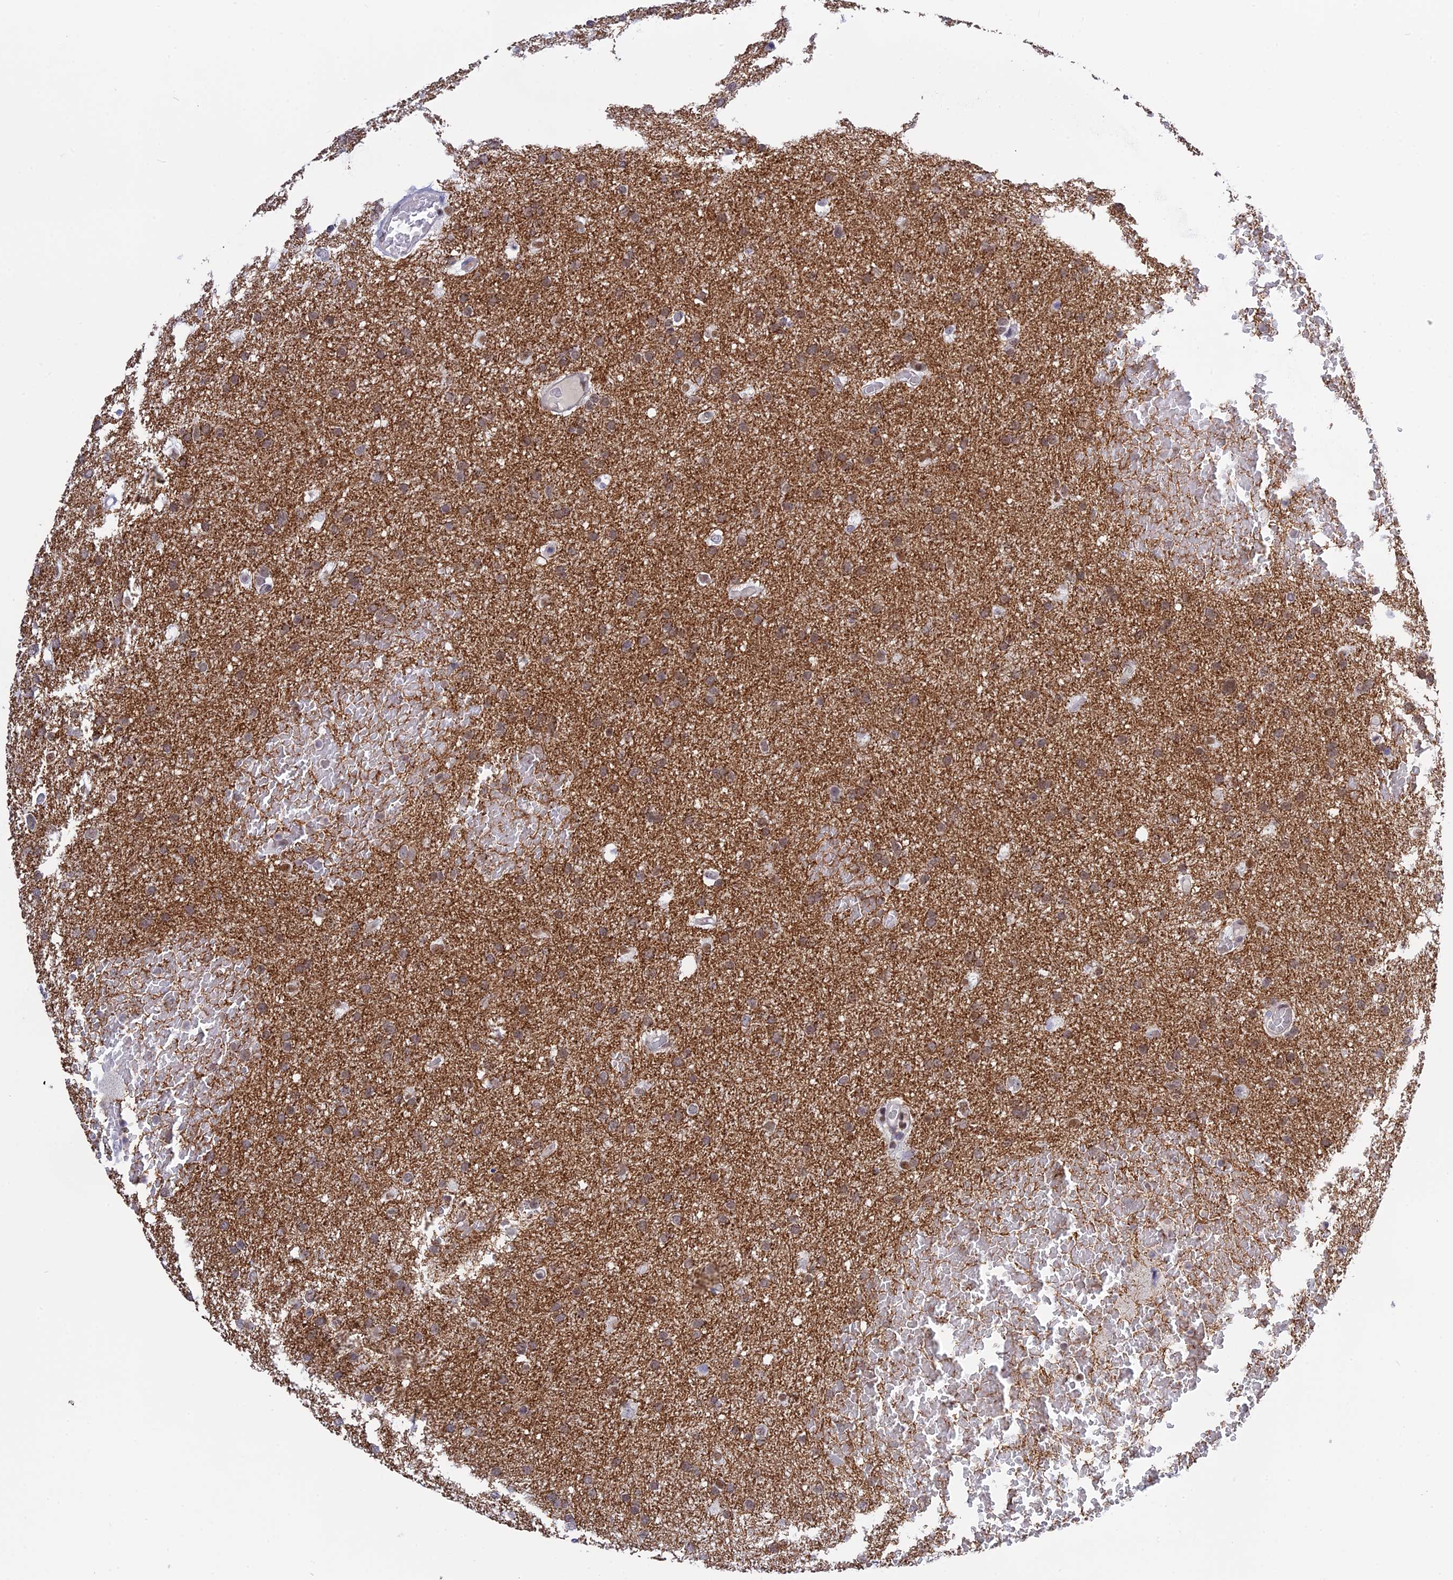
{"staining": {"intensity": "moderate", "quantity": "25%-75%", "location": "cytoplasmic/membranous,nuclear"}, "tissue": "glioma", "cell_type": "Tumor cells", "image_type": "cancer", "snomed": [{"axis": "morphology", "description": "Glioma, malignant, High grade"}, {"axis": "topography", "description": "Cerebral cortex"}], "caption": "There is medium levels of moderate cytoplasmic/membranous and nuclear staining in tumor cells of malignant glioma (high-grade), as demonstrated by immunohistochemical staining (brown color).", "gene": "TCEA1", "patient": {"sex": "female", "age": 36}}